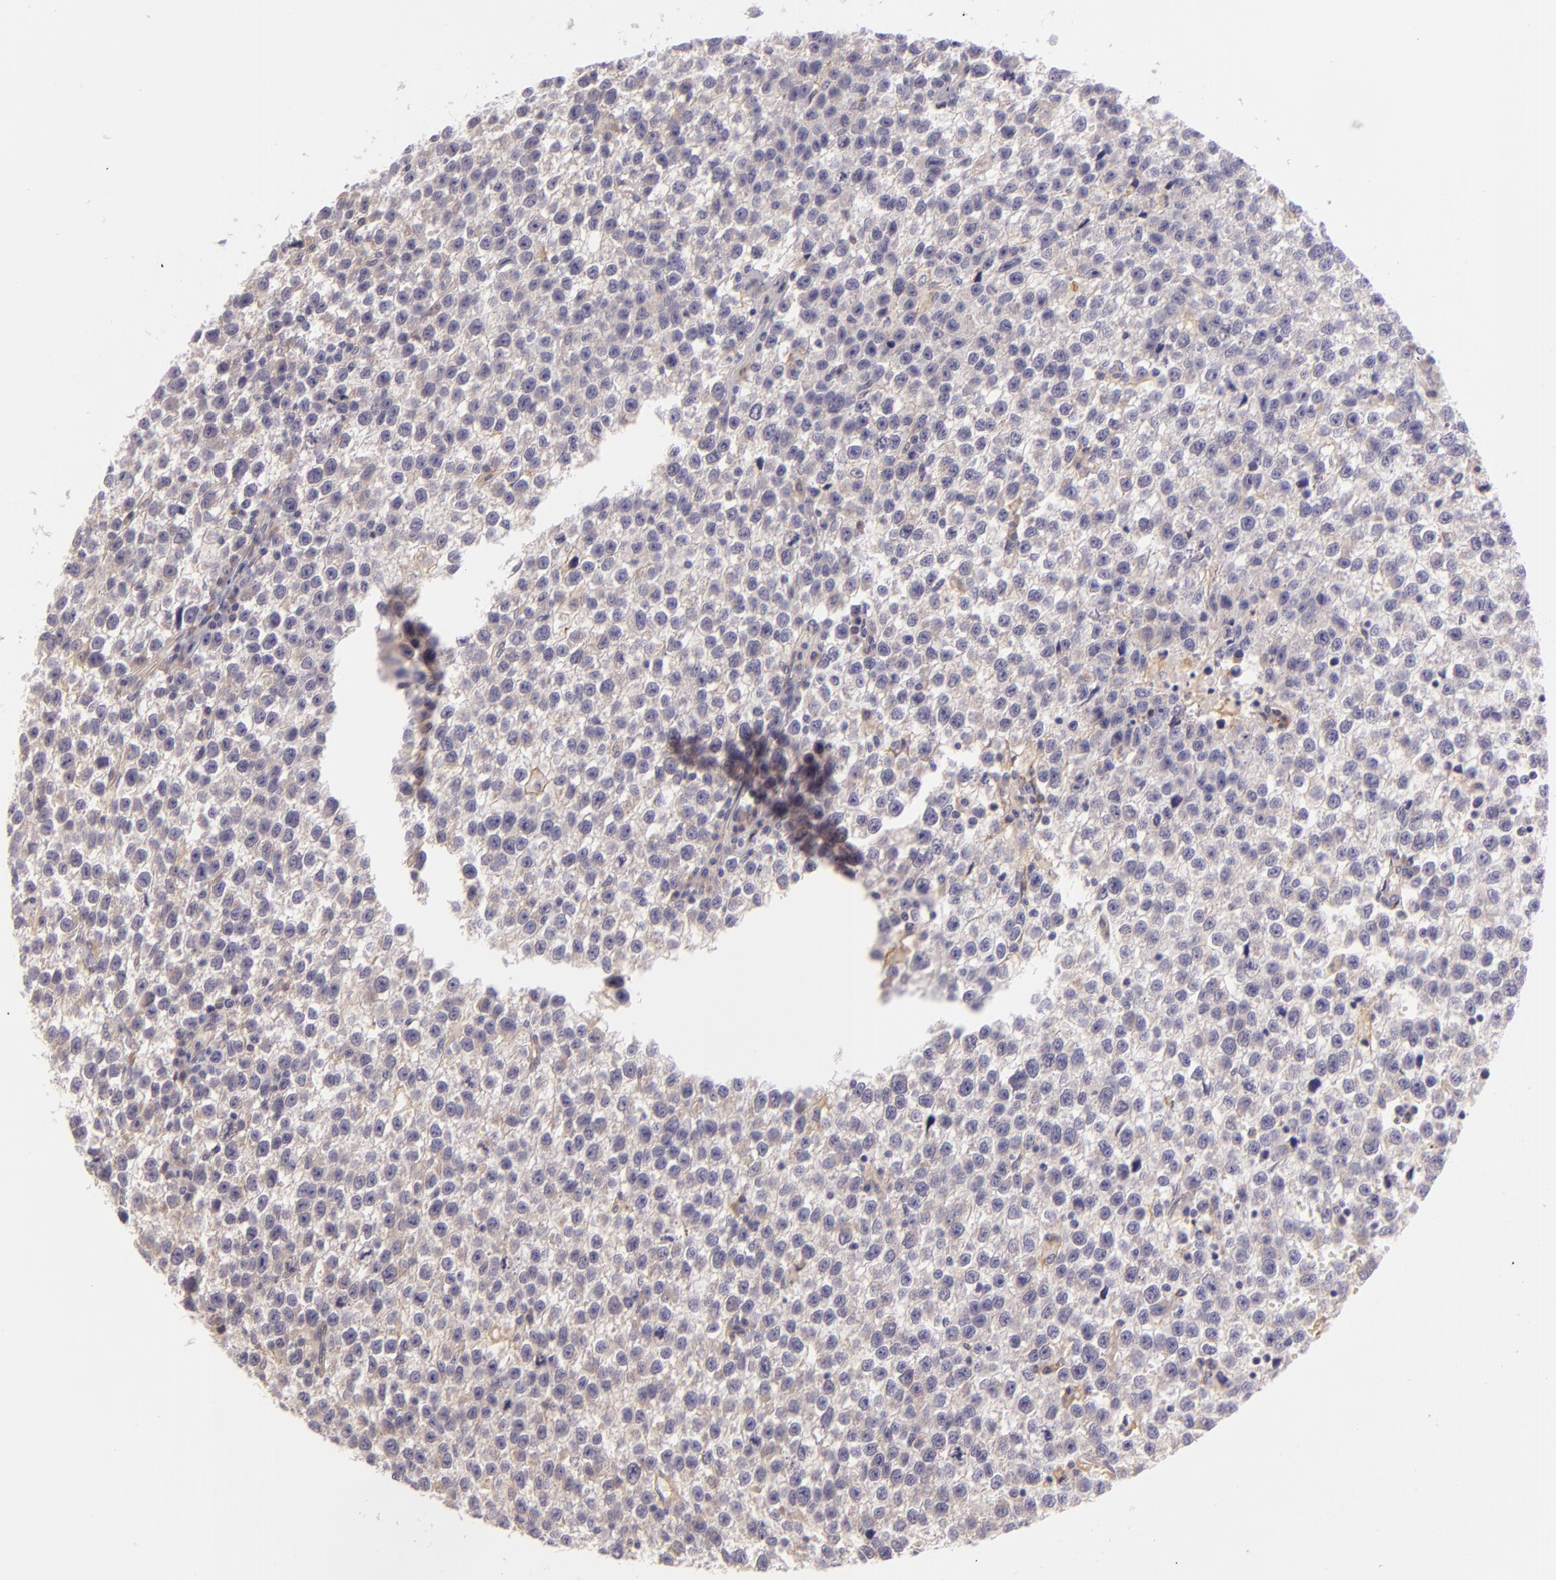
{"staining": {"intensity": "negative", "quantity": "none", "location": "none"}, "tissue": "testis cancer", "cell_type": "Tumor cells", "image_type": "cancer", "snomed": [{"axis": "morphology", "description": "Seminoma, NOS"}, {"axis": "topography", "description": "Testis"}], "caption": "A high-resolution micrograph shows immunohistochemistry (IHC) staining of seminoma (testis), which demonstrates no significant expression in tumor cells.", "gene": "CTSF", "patient": {"sex": "male", "age": 35}}